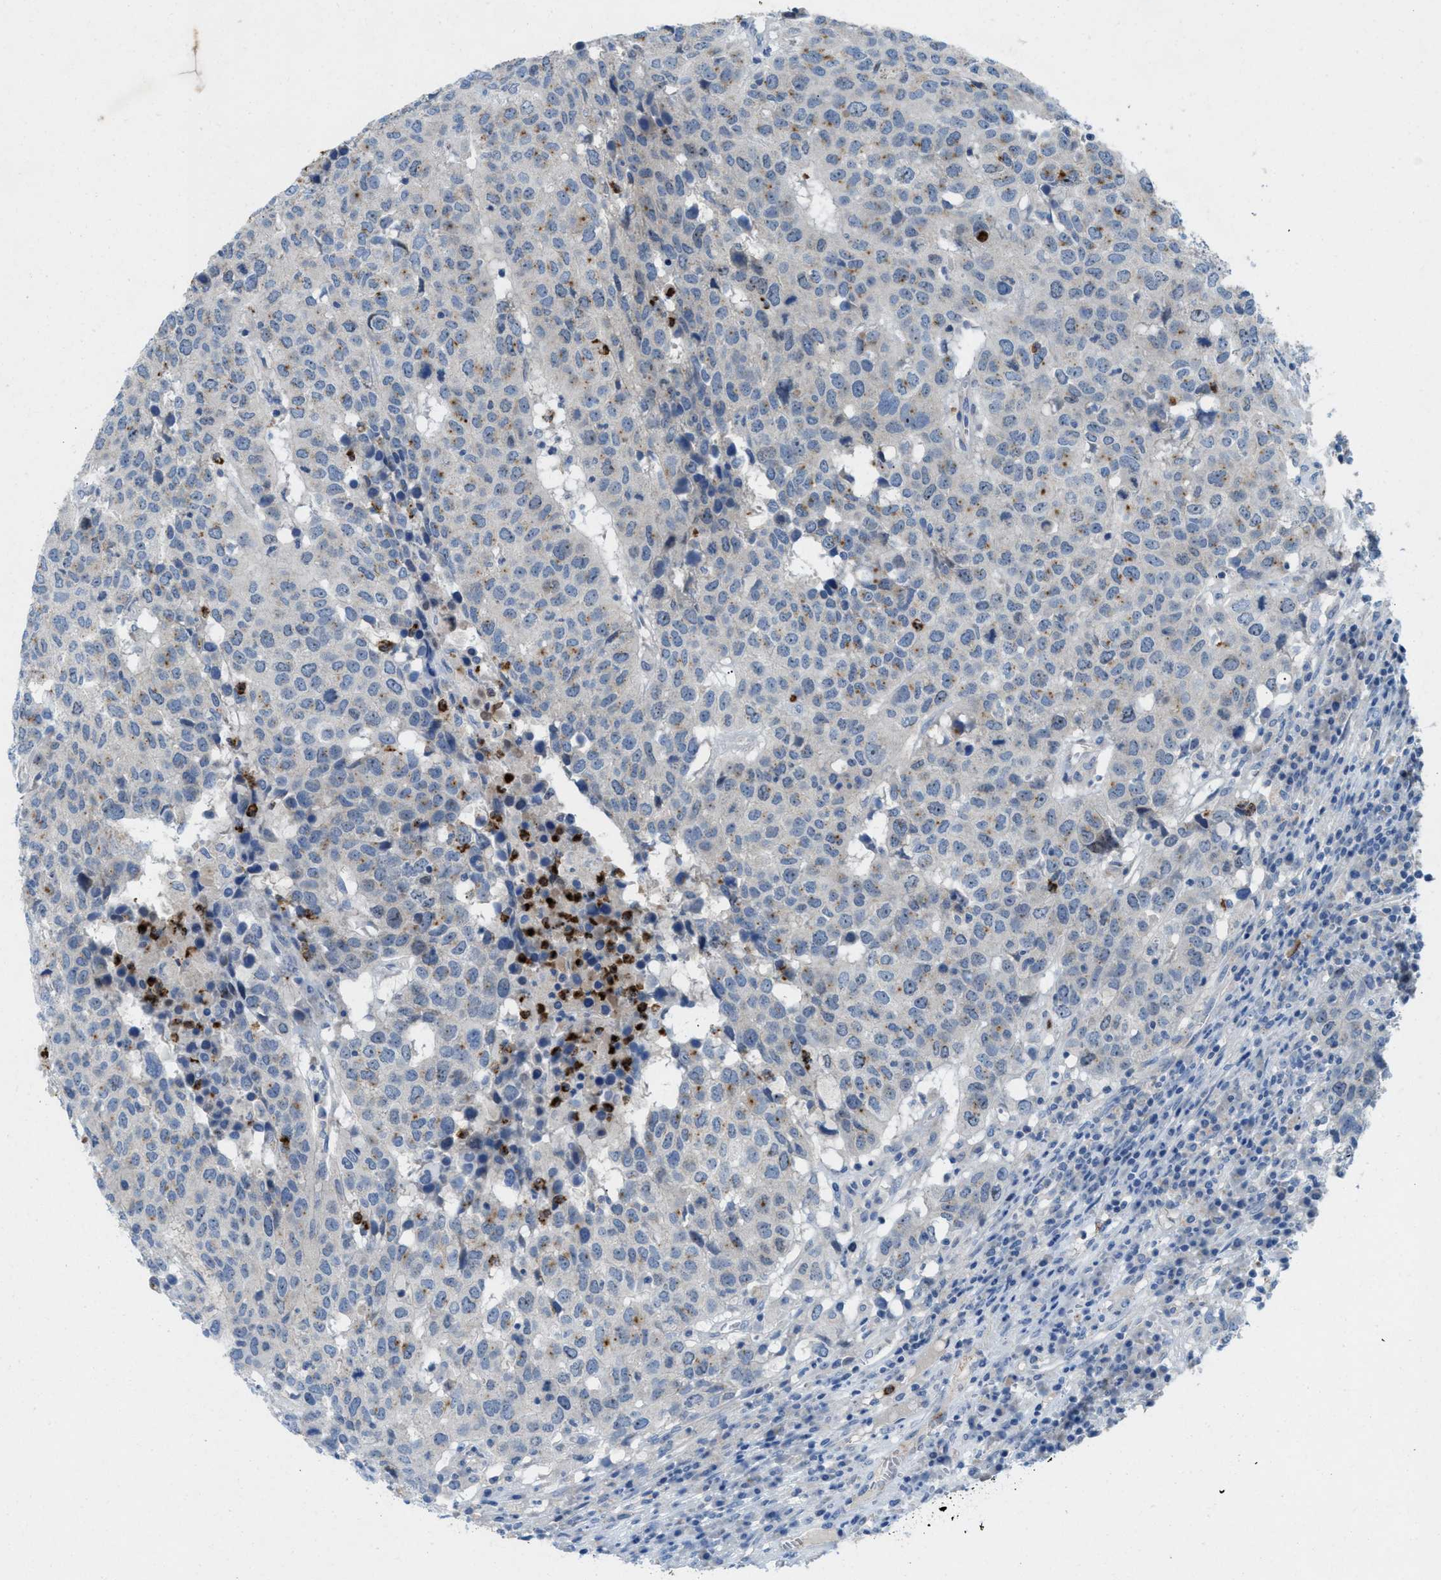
{"staining": {"intensity": "negative", "quantity": "none", "location": "none"}, "tissue": "head and neck cancer", "cell_type": "Tumor cells", "image_type": "cancer", "snomed": [{"axis": "morphology", "description": "Squamous cell carcinoma, NOS"}, {"axis": "topography", "description": "Head-Neck"}], "caption": "Tumor cells are negative for protein expression in human head and neck squamous cell carcinoma.", "gene": "CMTM1", "patient": {"sex": "male", "age": 66}}